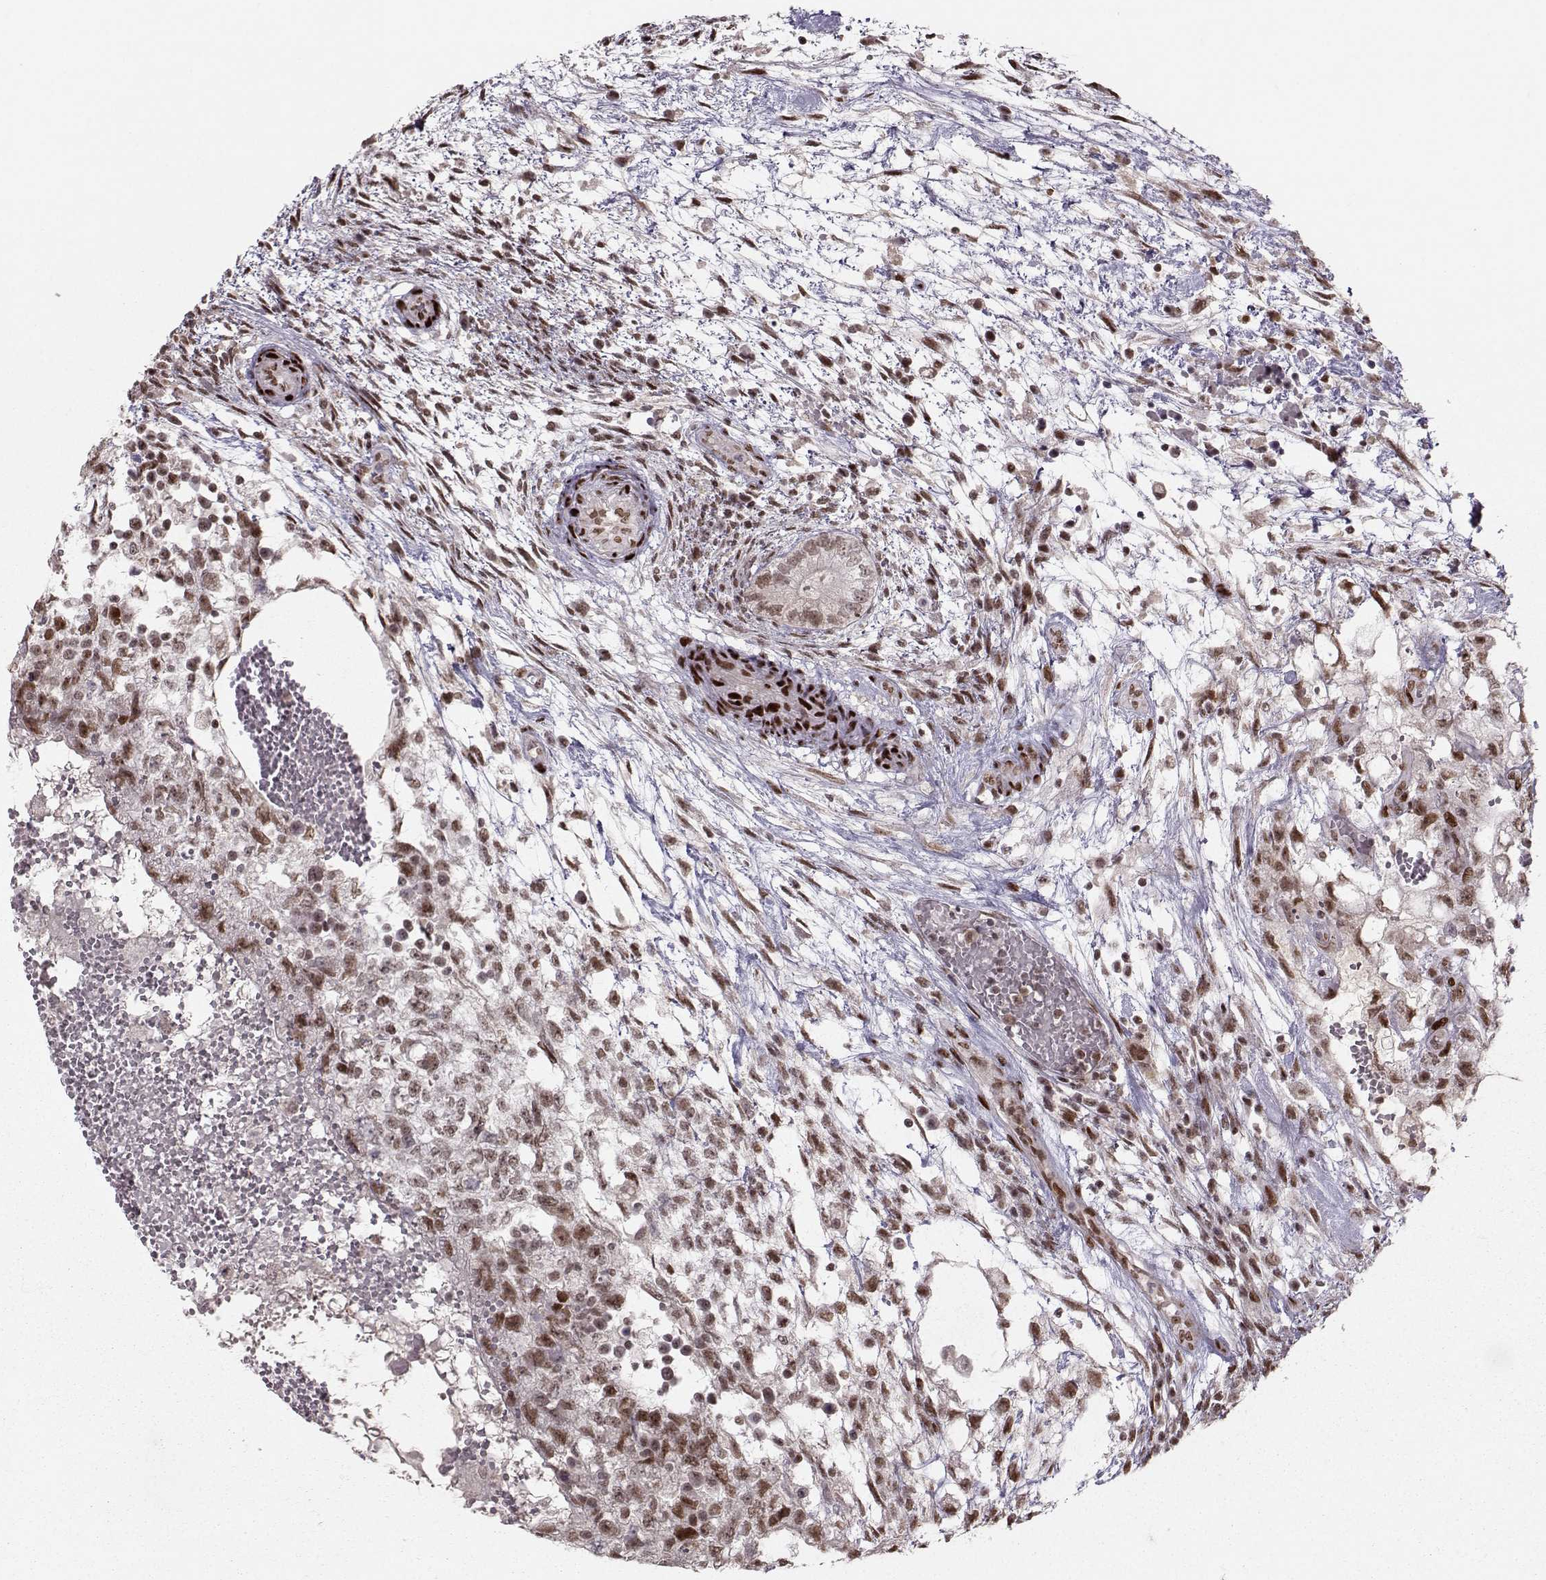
{"staining": {"intensity": "moderate", "quantity": ">75%", "location": "nuclear"}, "tissue": "testis cancer", "cell_type": "Tumor cells", "image_type": "cancer", "snomed": [{"axis": "morphology", "description": "Normal tissue, NOS"}, {"axis": "morphology", "description": "Carcinoma, Embryonal, NOS"}, {"axis": "topography", "description": "Testis"}, {"axis": "topography", "description": "Epididymis"}], "caption": "Immunohistochemistry (IHC) of testis cancer (embryonal carcinoma) shows medium levels of moderate nuclear staining in about >75% of tumor cells. (DAB (3,3'-diaminobenzidine) IHC with brightfield microscopy, high magnification).", "gene": "SNAPC2", "patient": {"sex": "male", "age": 32}}